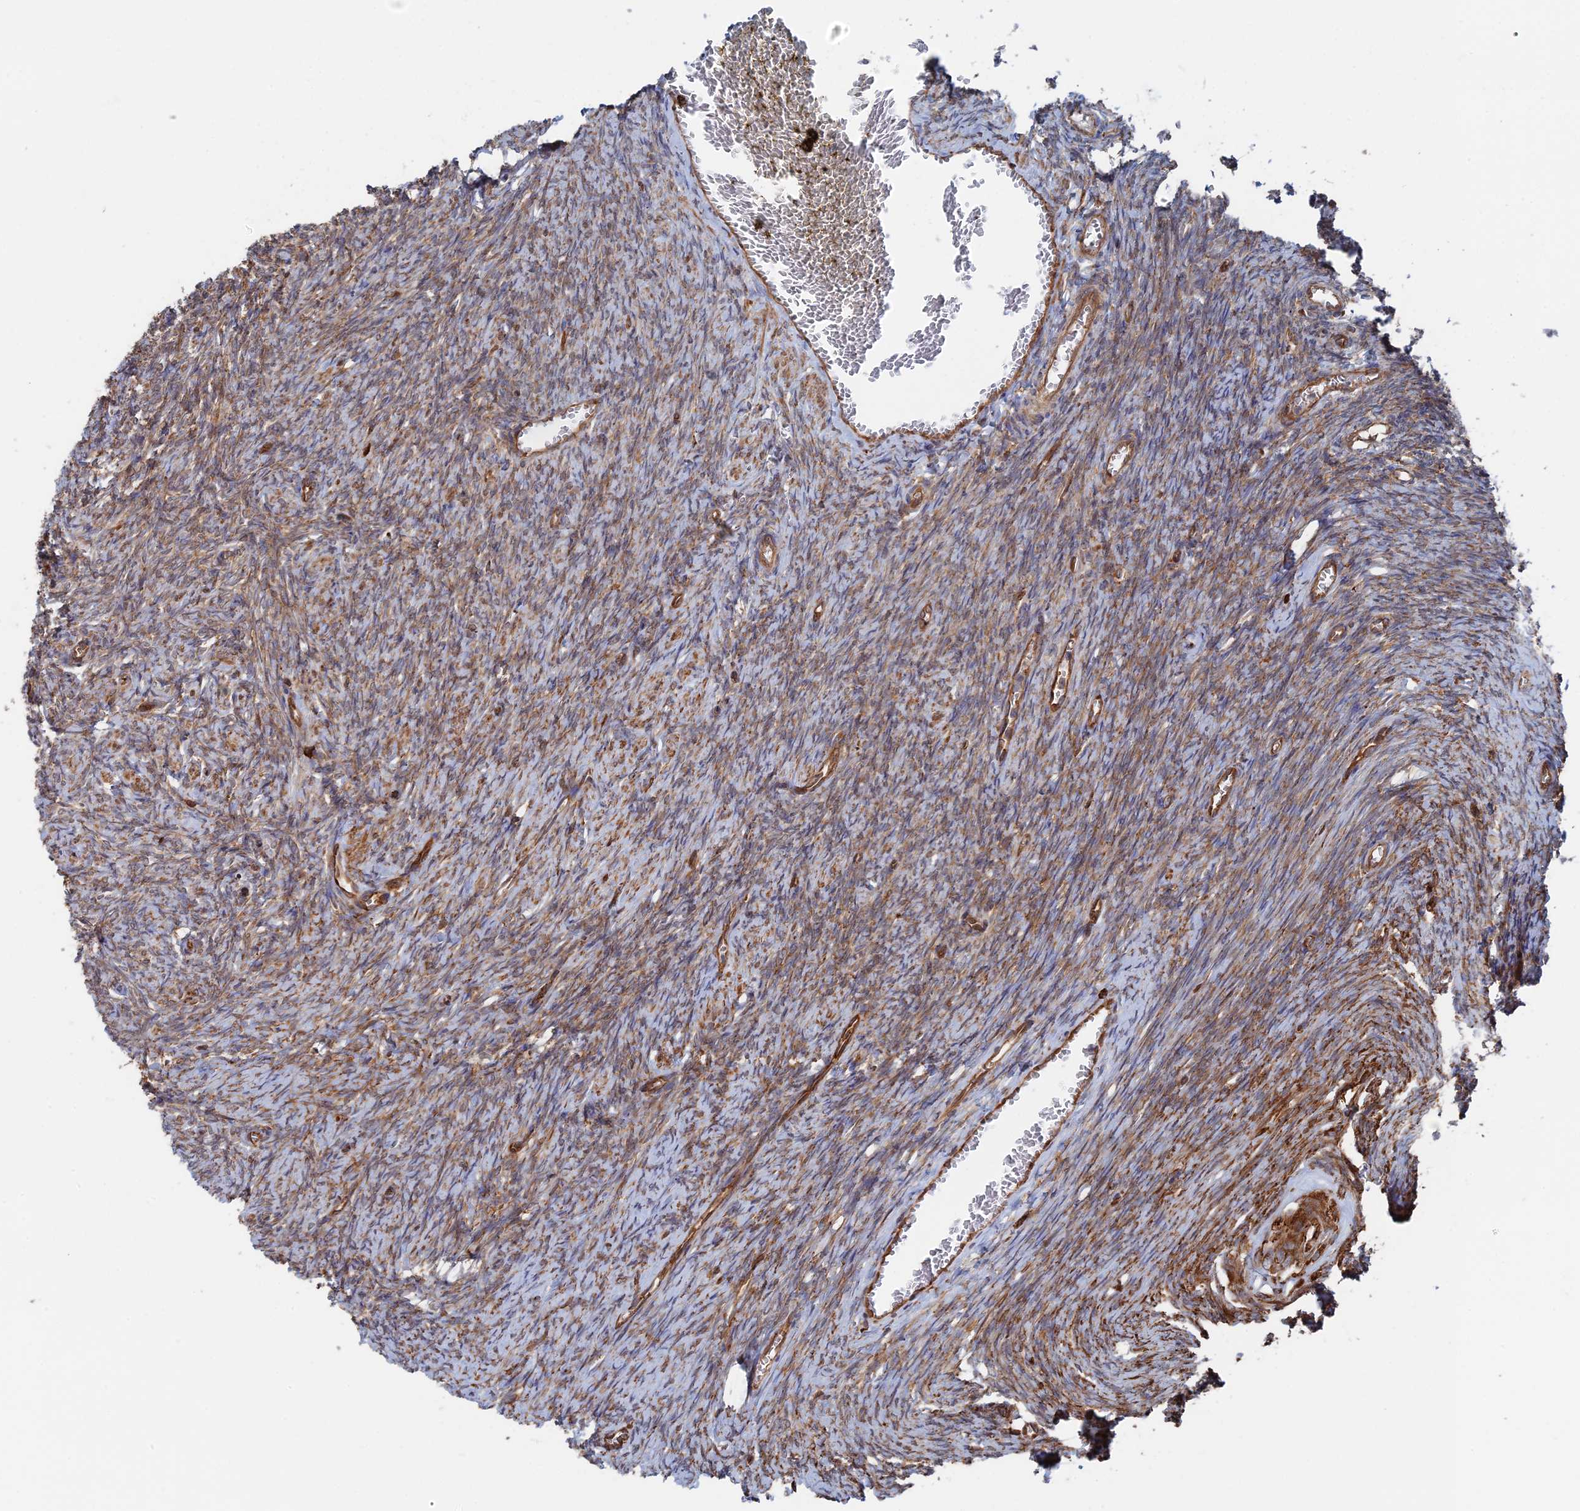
{"staining": {"intensity": "weak", "quantity": "25%-75%", "location": "cytoplasmic/membranous"}, "tissue": "ovary", "cell_type": "Ovarian stroma cells", "image_type": "normal", "snomed": [{"axis": "morphology", "description": "Normal tissue, NOS"}, {"axis": "topography", "description": "Ovary"}], "caption": "The photomicrograph demonstrates a brown stain indicating the presence of a protein in the cytoplasmic/membranous of ovarian stroma cells in ovary. Nuclei are stained in blue.", "gene": "BPIFB6", "patient": {"sex": "female", "age": 44}}